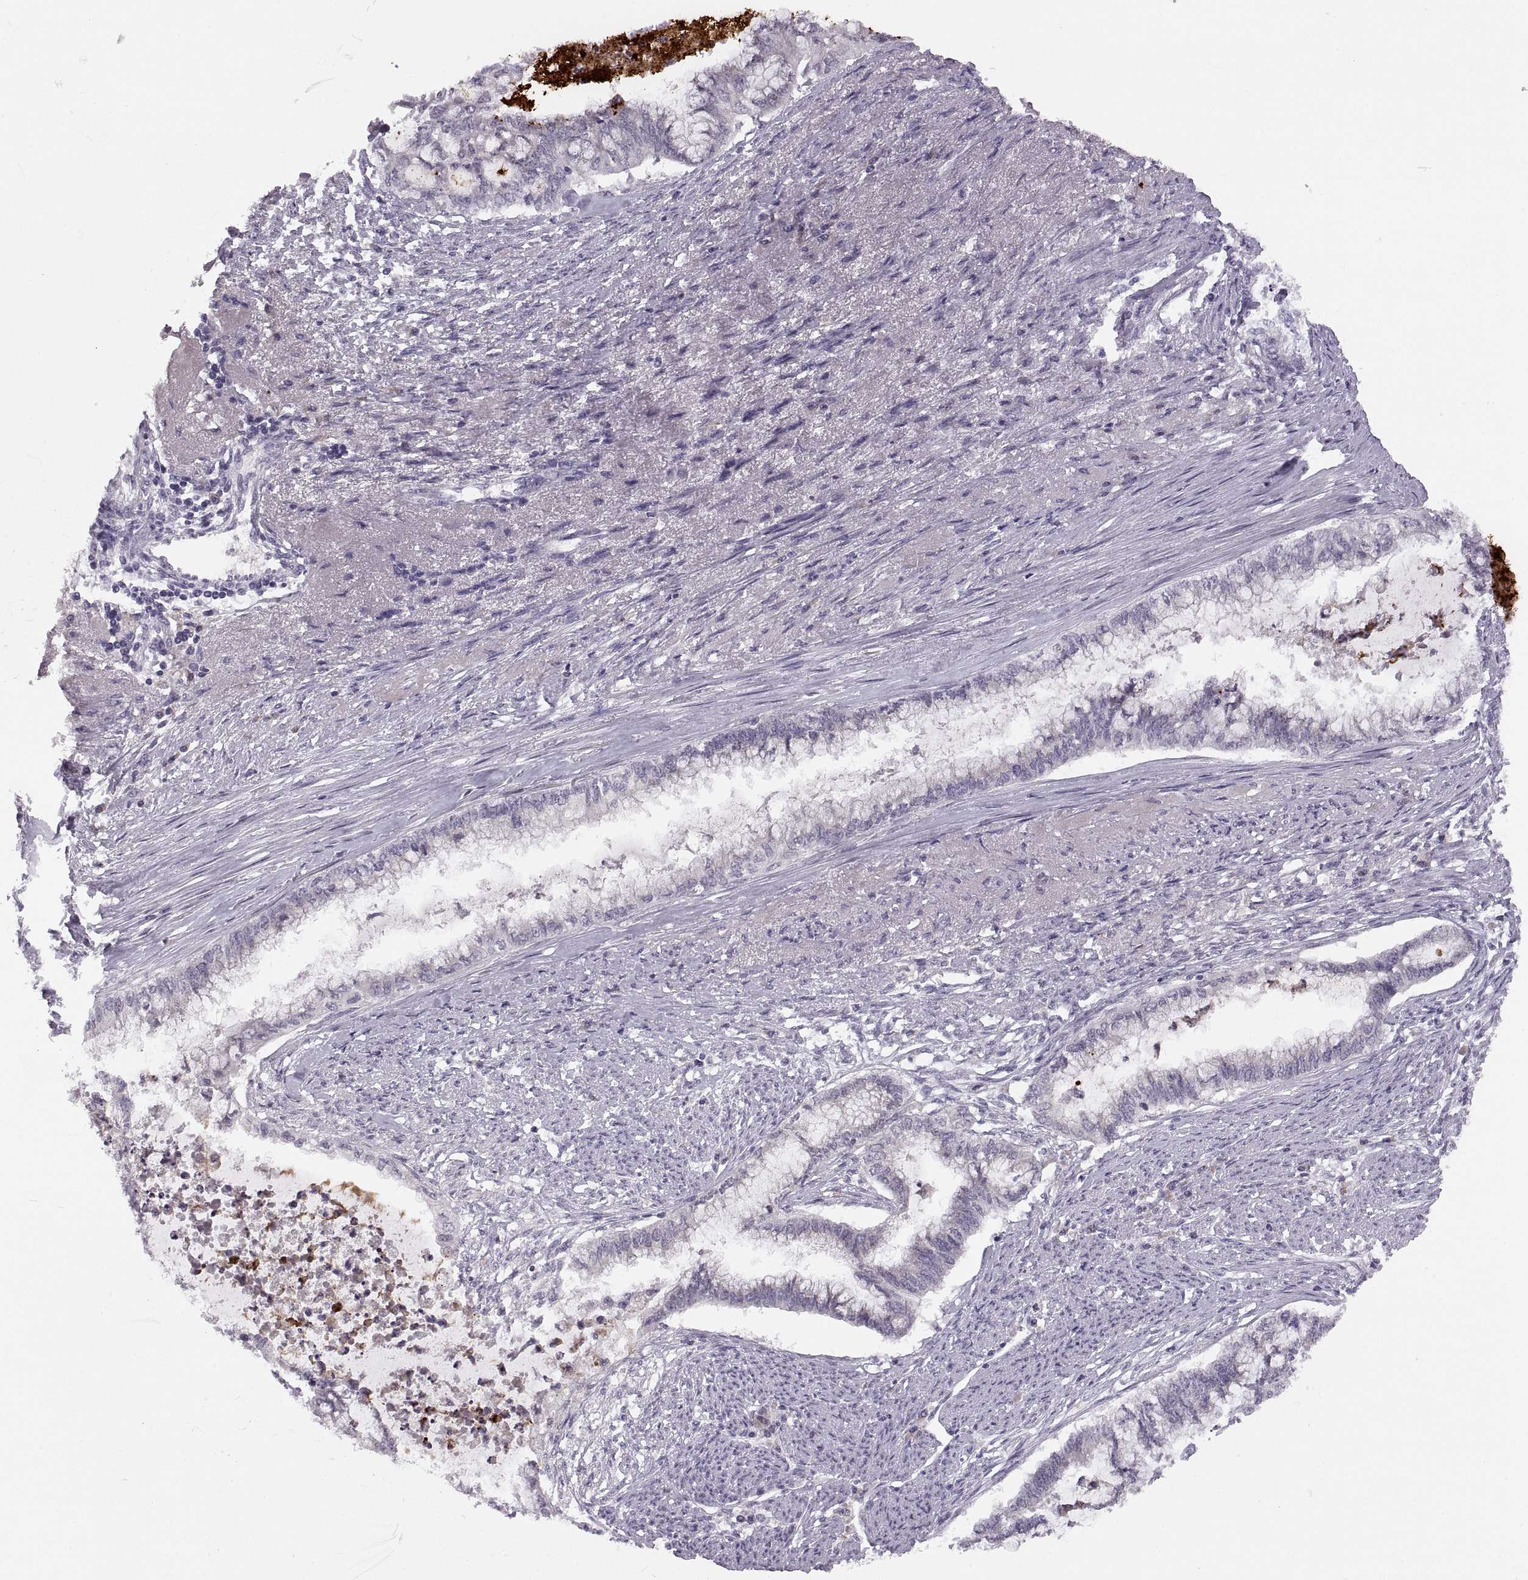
{"staining": {"intensity": "negative", "quantity": "none", "location": "none"}, "tissue": "endometrial cancer", "cell_type": "Tumor cells", "image_type": "cancer", "snomed": [{"axis": "morphology", "description": "Adenocarcinoma, NOS"}, {"axis": "topography", "description": "Endometrium"}], "caption": "This is an immunohistochemistry (IHC) histopathology image of endometrial adenocarcinoma. There is no staining in tumor cells.", "gene": "ADH6", "patient": {"sex": "female", "age": 79}}